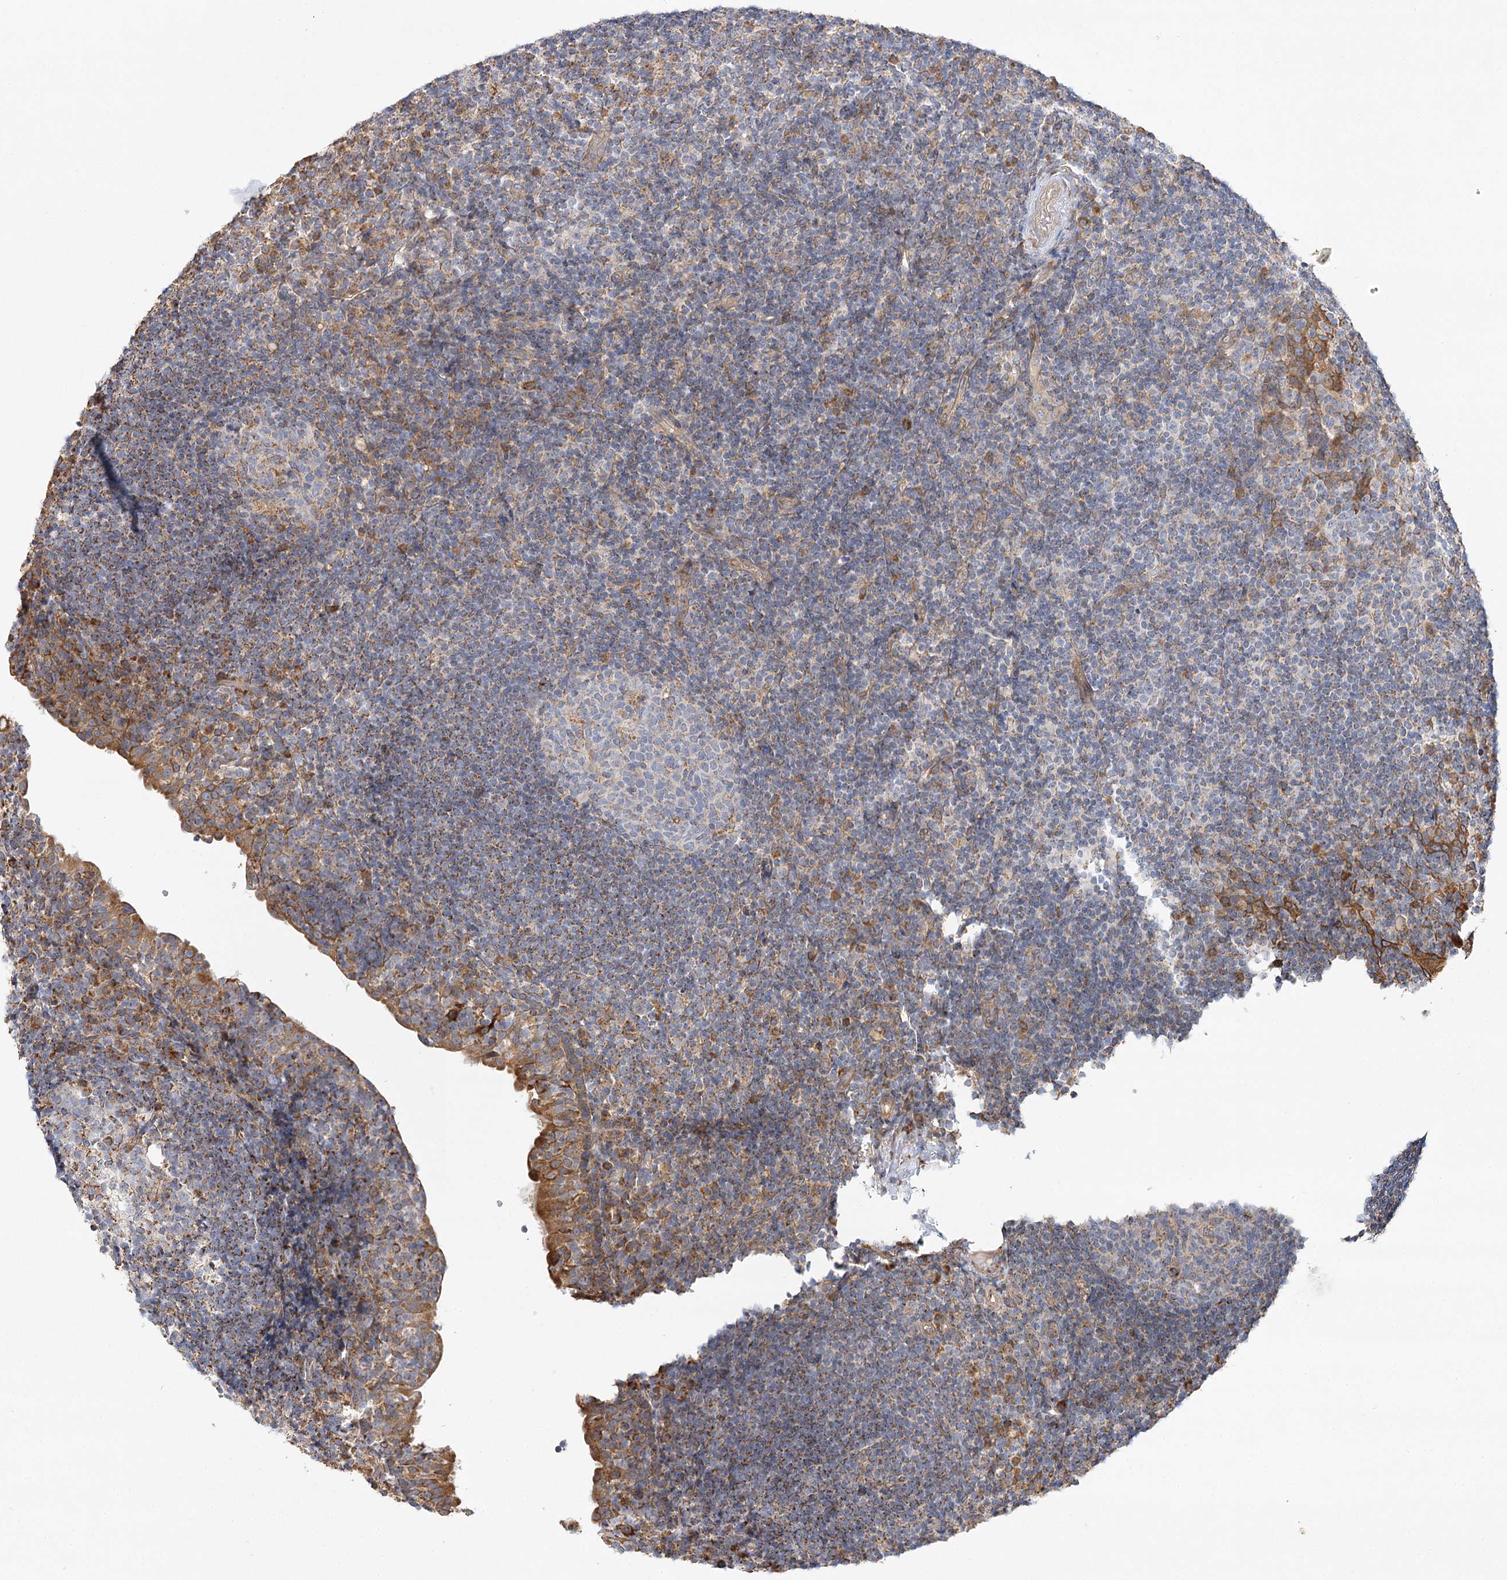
{"staining": {"intensity": "weak", "quantity": "<25%", "location": "cytoplasmic/membranous"}, "tissue": "tonsil", "cell_type": "Germinal center cells", "image_type": "normal", "snomed": [{"axis": "morphology", "description": "Normal tissue, NOS"}, {"axis": "topography", "description": "Tonsil"}], "caption": "Protein analysis of normal tonsil reveals no significant staining in germinal center cells. The staining is performed using DAB (3,3'-diaminobenzidine) brown chromogen with nuclei counter-stained in using hematoxylin.", "gene": "ZFYVE16", "patient": {"sex": "female", "age": 40}}